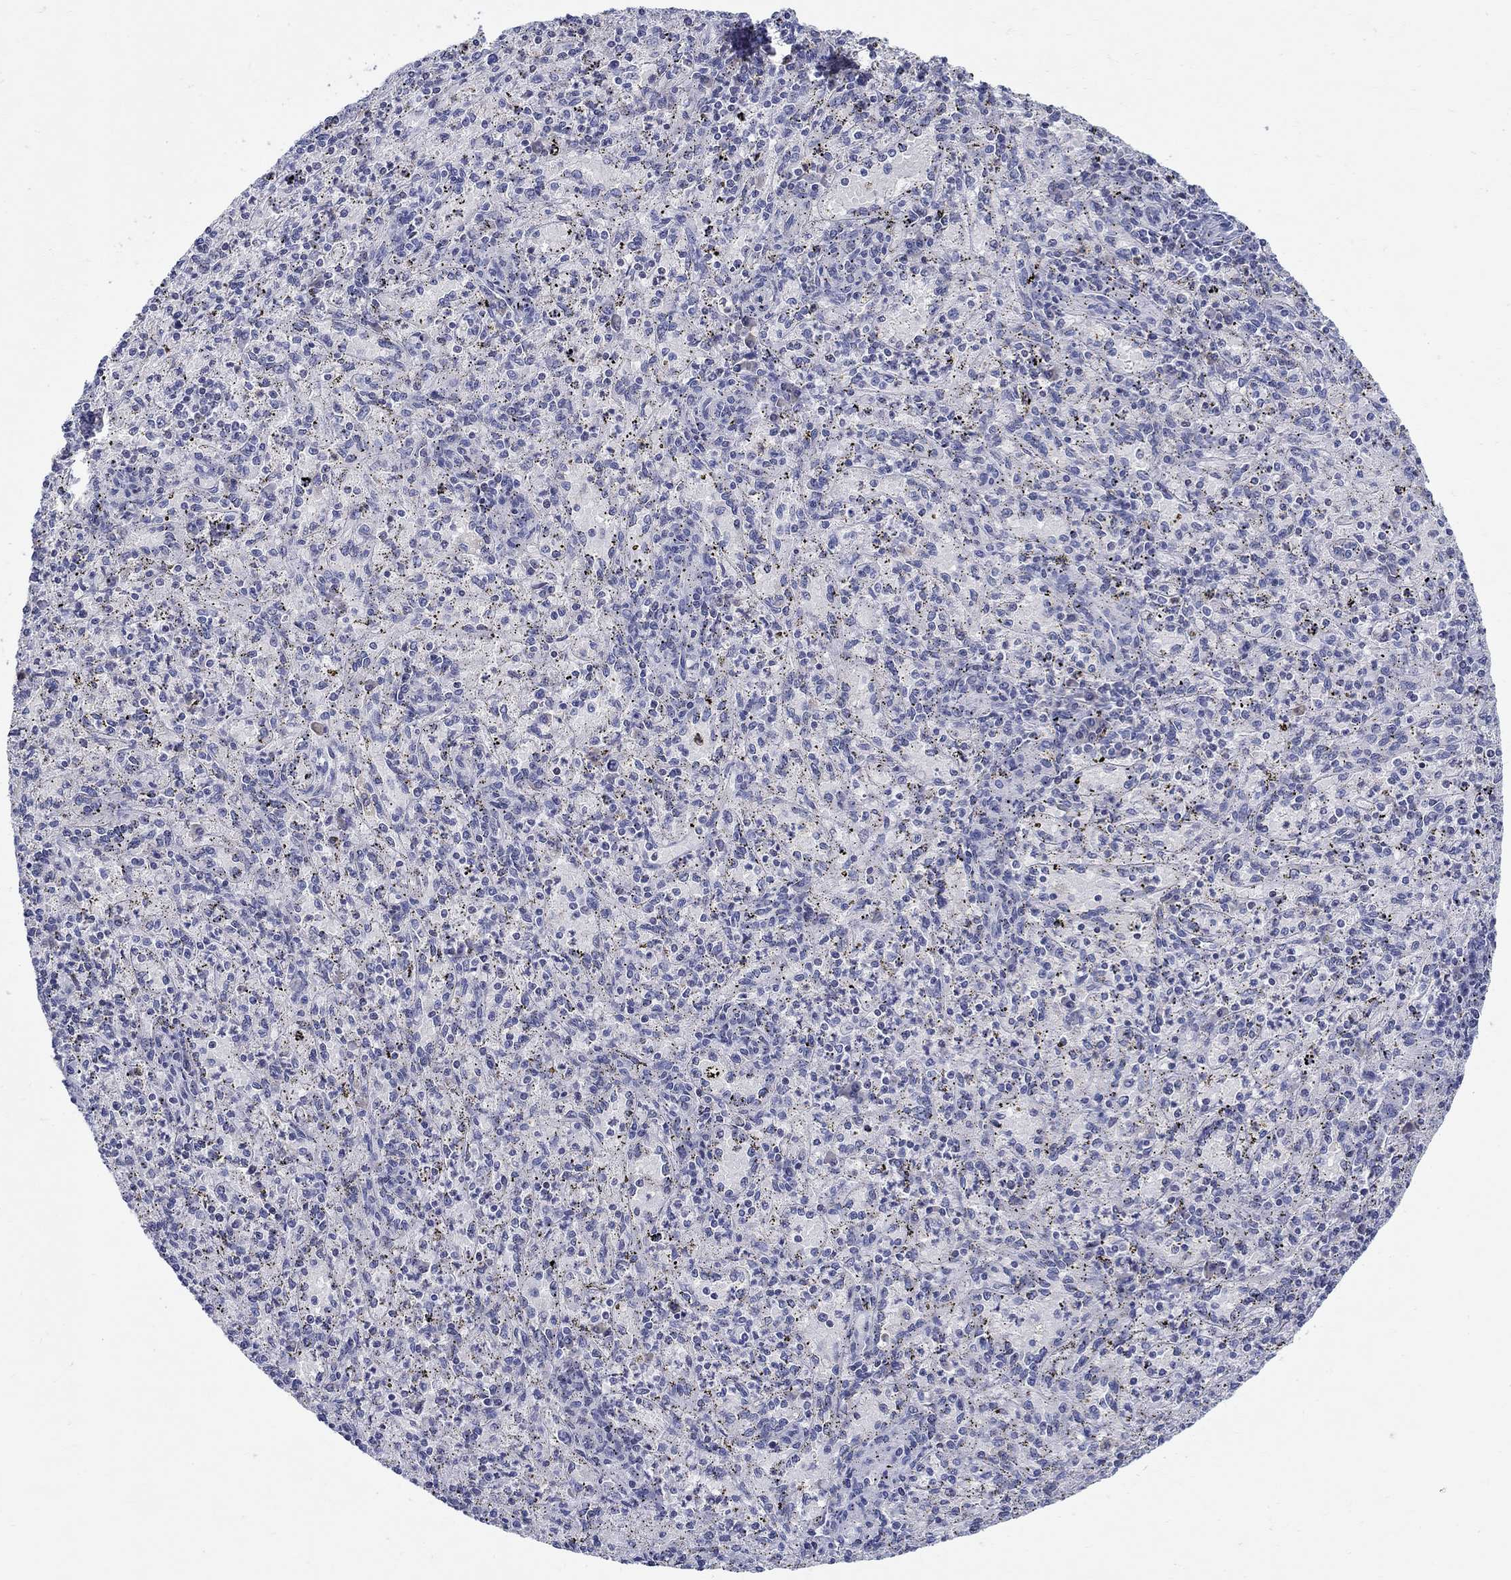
{"staining": {"intensity": "negative", "quantity": "none", "location": "none"}, "tissue": "spleen", "cell_type": "Cells in red pulp", "image_type": "normal", "snomed": [{"axis": "morphology", "description": "Normal tissue, NOS"}, {"axis": "topography", "description": "Spleen"}], "caption": "Spleen was stained to show a protein in brown. There is no significant positivity in cells in red pulp. (Stains: DAB (3,3'-diaminobenzidine) immunohistochemistry (IHC) with hematoxylin counter stain, Microscopy: brightfield microscopy at high magnification).", "gene": "CRYGA", "patient": {"sex": "male", "age": 60}}